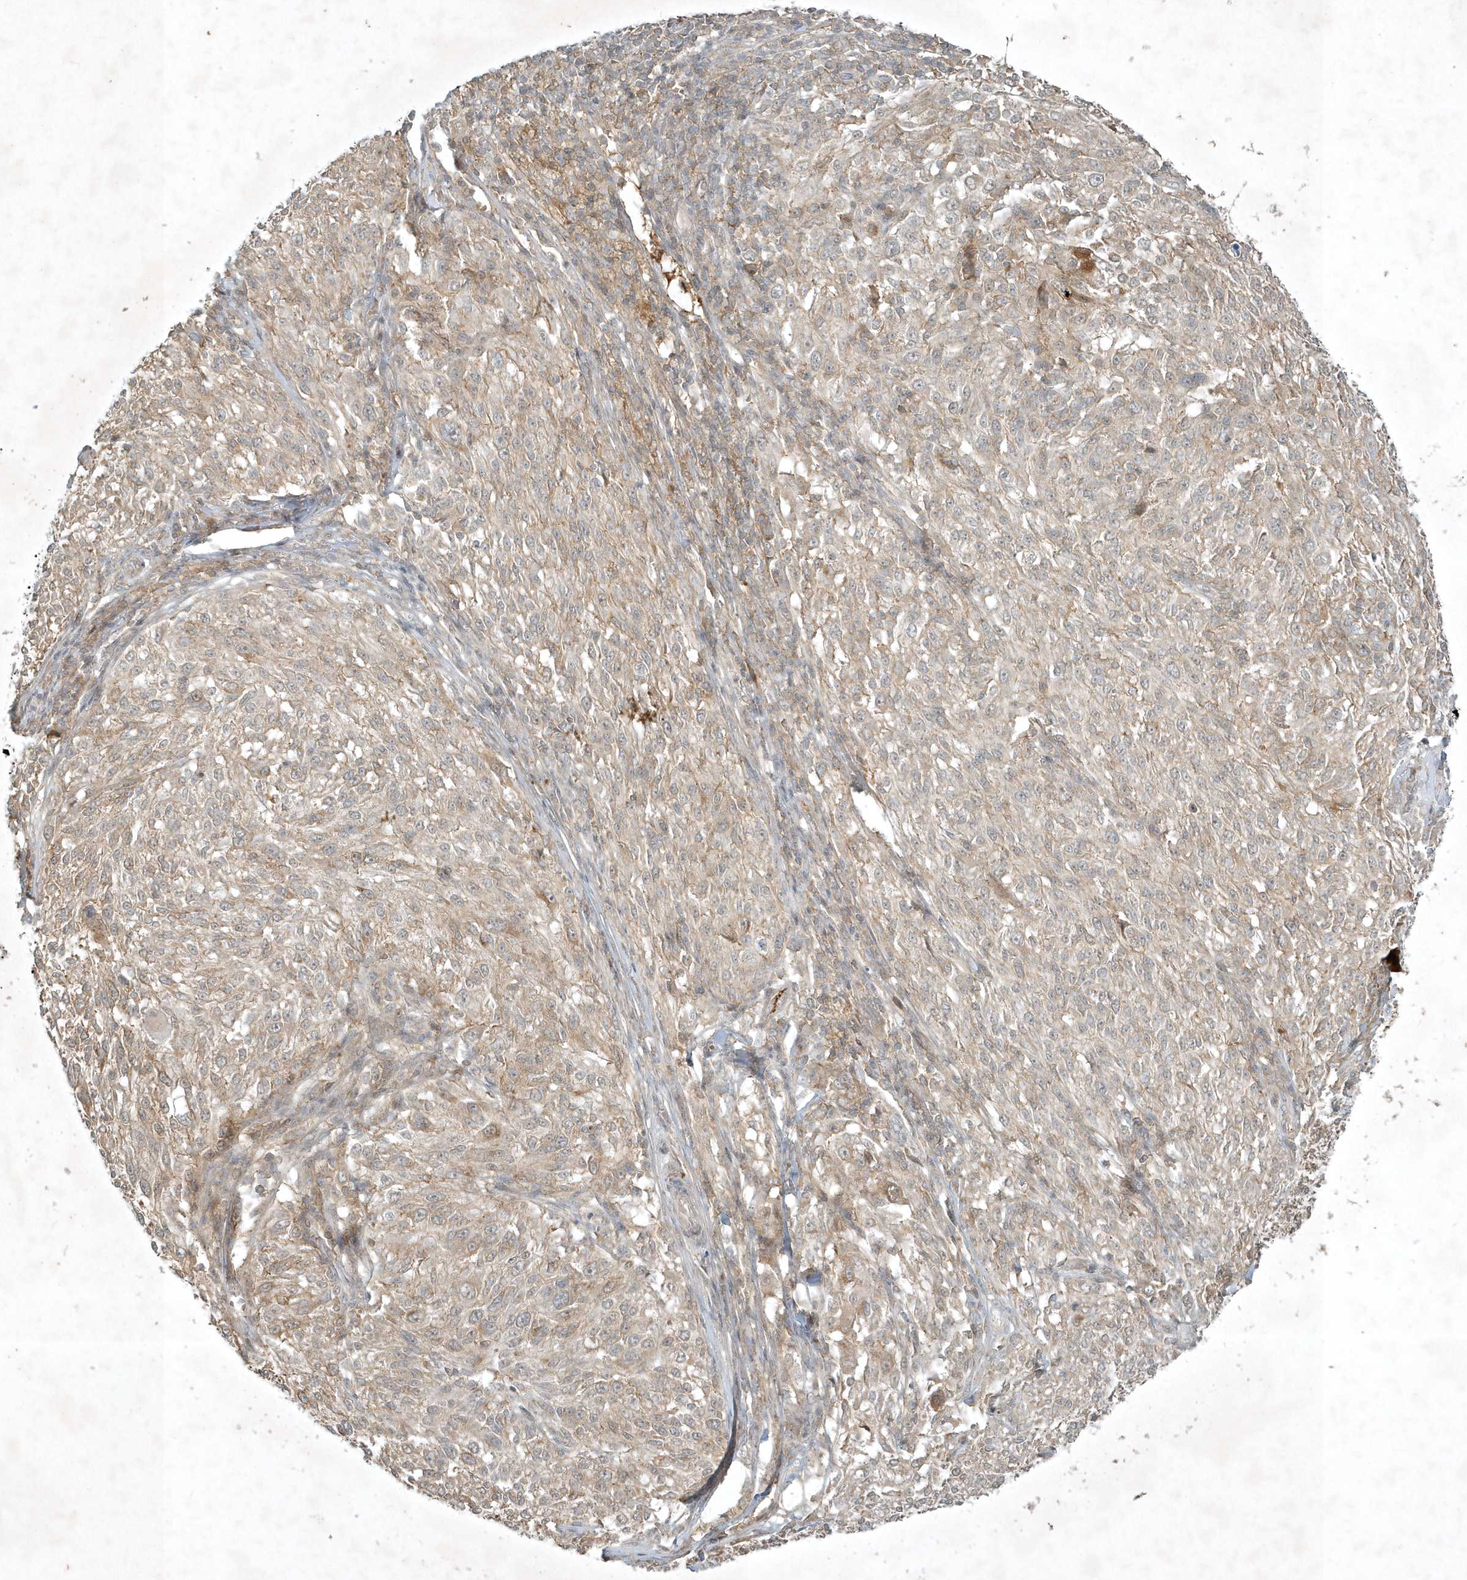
{"staining": {"intensity": "negative", "quantity": "none", "location": "none"}, "tissue": "melanoma", "cell_type": "Tumor cells", "image_type": "cancer", "snomed": [{"axis": "morphology", "description": "Malignant melanoma, NOS"}, {"axis": "topography", "description": "Skin of trunk"}], "caption": "This is a histopathology image of immunohistochemistry (IHC) staining of melanoma, which shows no positivity in tumor cells.", "gene": "TNFAIP6", "patient": {"sex": "male", "age": 71}}